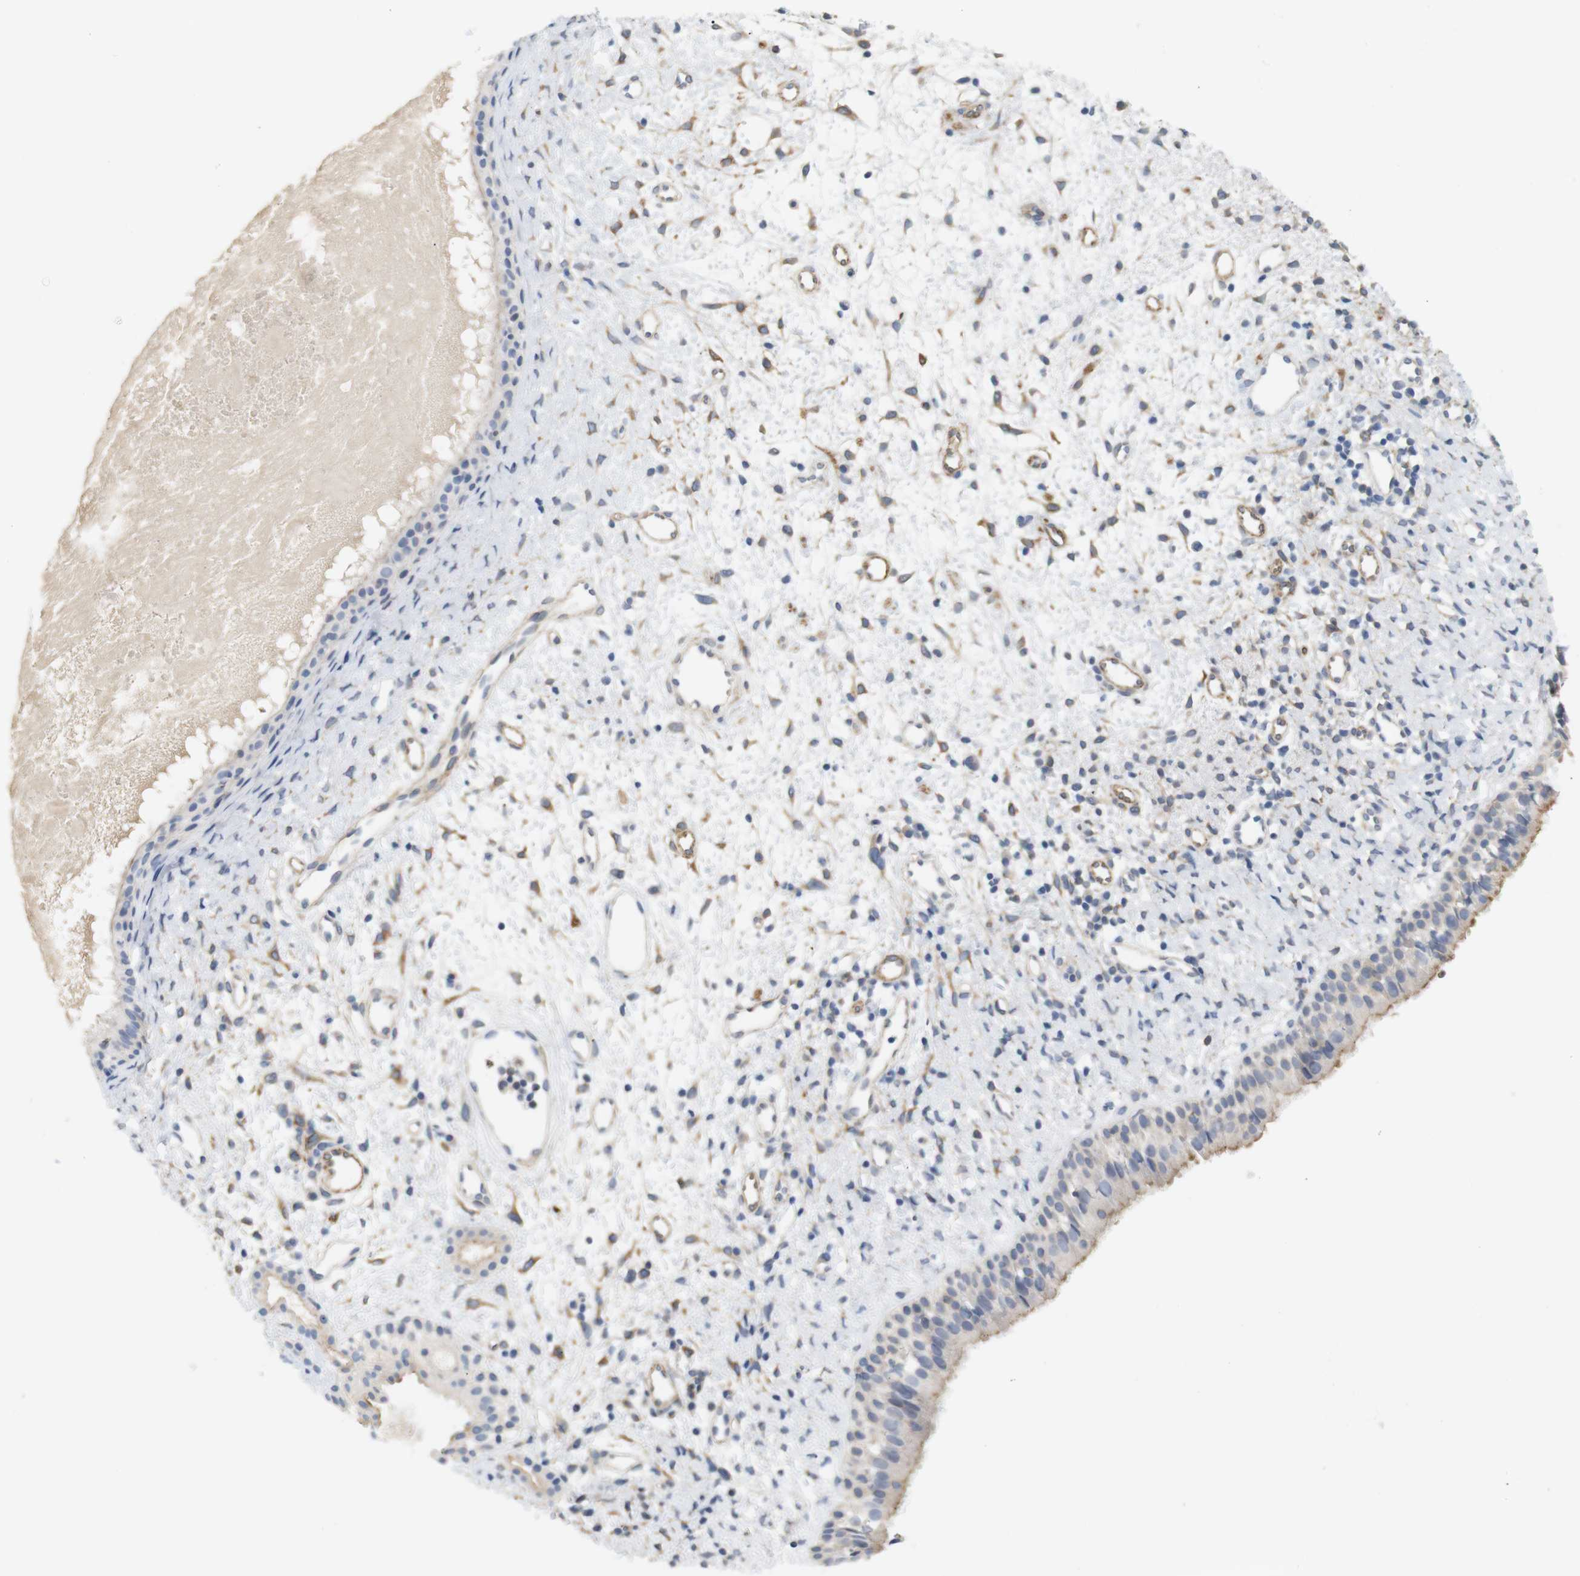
{"staining": {"intensity": "moderate", "quantity": "<25%", "location": "cytoplasmic/membranous"}, "tissue": "nasopharynx", "cell_type": "Respiratory epithelial cells", "image_type": "normal", "snomed": [{"axis": "morphology", "description": "Normal tissue, NOS"}, {"axis": "topography", "description": "Nasopharynx"}], "caption": "Benign nasopharynx was stained to show a protein in brown. There is low levels of moderate cytoplasmic/membranous positivity in about <25% of respiratory epithelial cells. (Brightfield microscopy of DAB IHC at high magnification).", "gene": "ITPR1", "patient": {"sex": "male", "age": 22}}